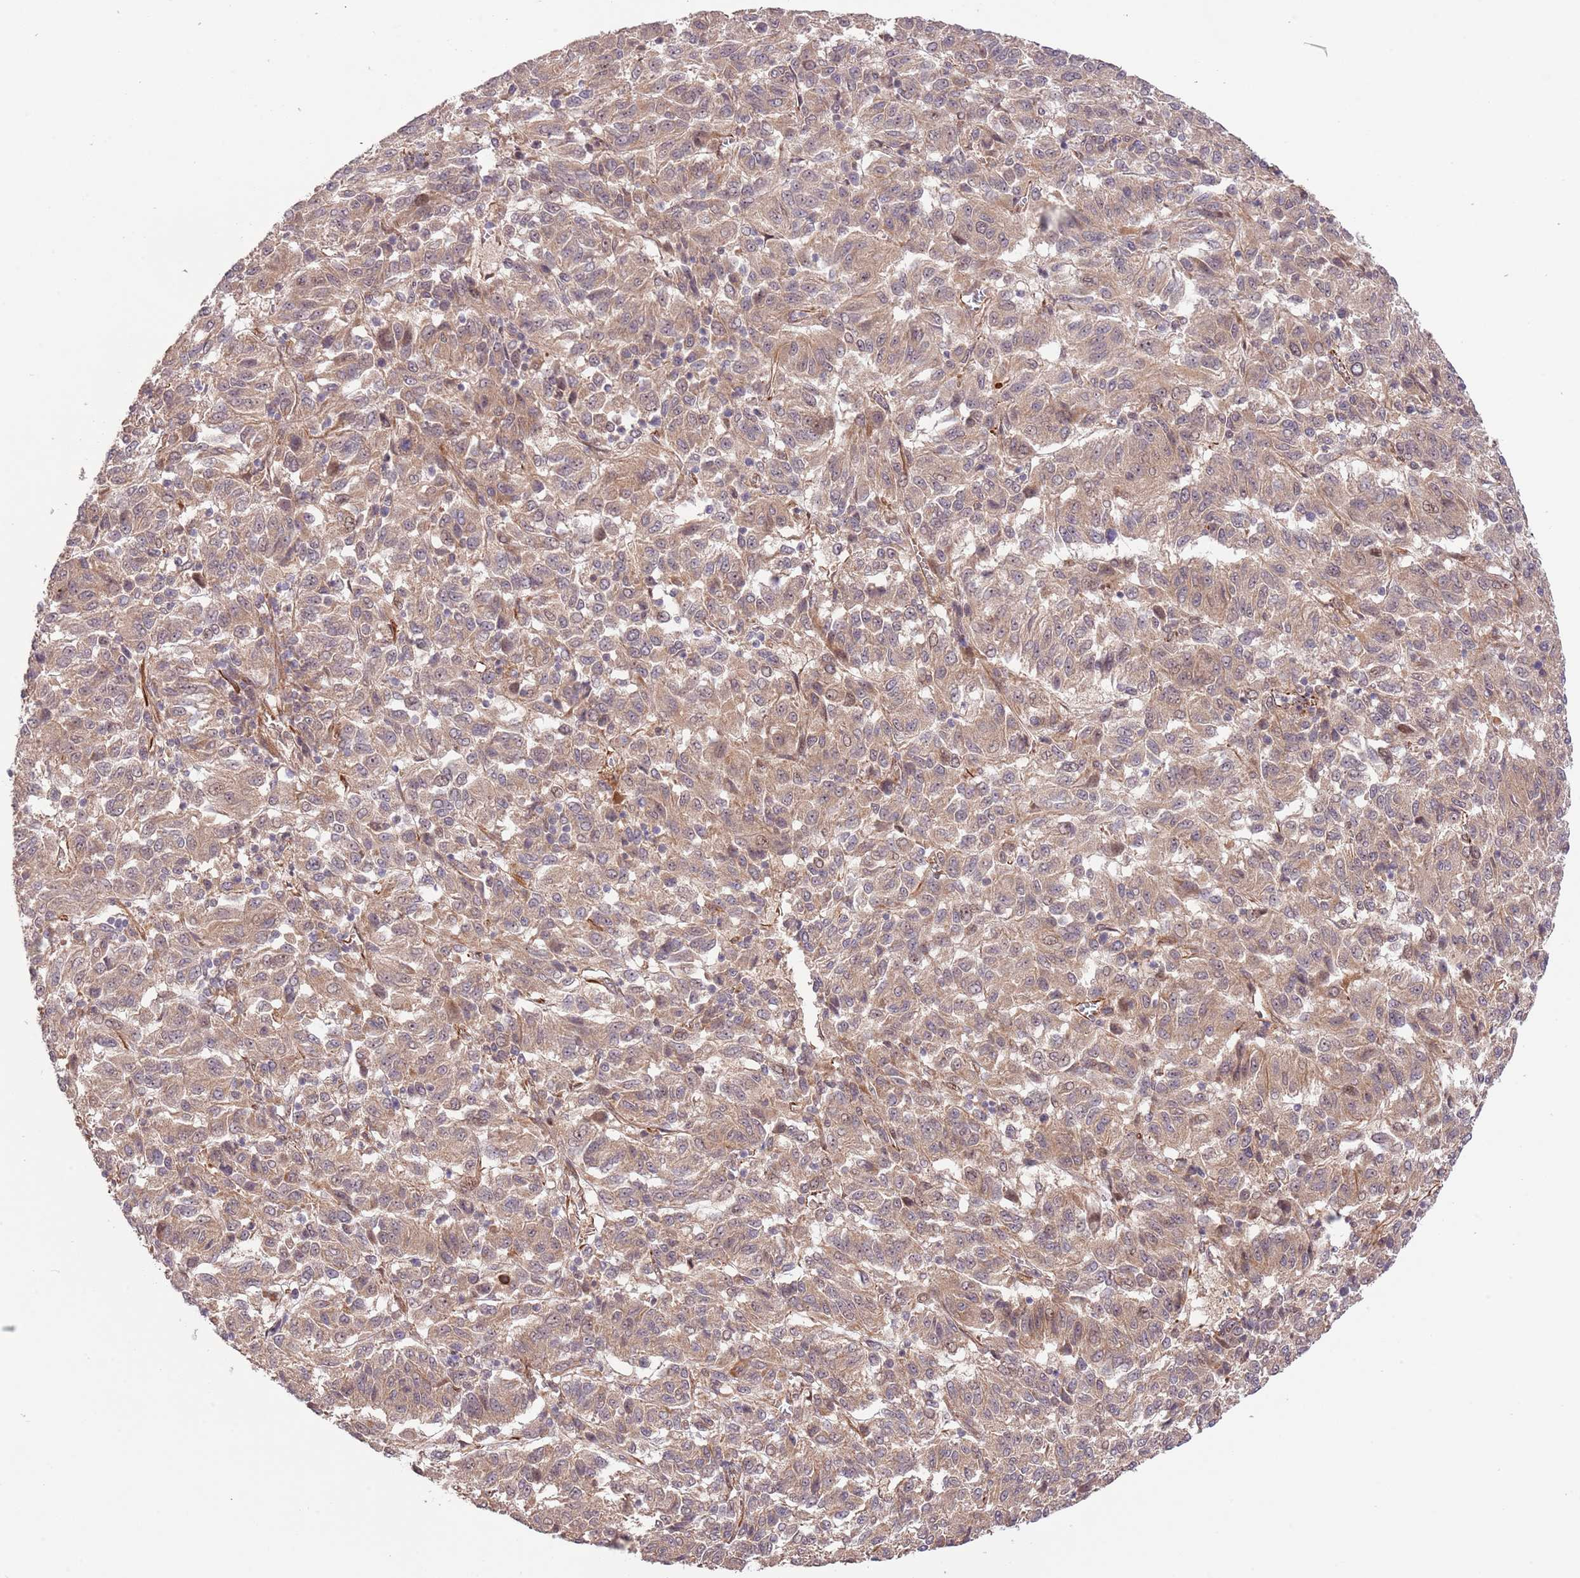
{"staining": {"intensity": "weak", "quantity": ">75%", "location": "cytoplasmic/membranous"}, "tissue": "melanoma", "cell_type": "Tumor cells", "image_type": "cancer", "snomed": [{"axis": "morphology", "description": "Malignant melanoma, Metastatic site"}, {"axis": "topography", "description": "Lung"}], "caption": "Immunohistochemical staining of human melanoma demonstrates low levels of weak cytoplasmic/membranous positivity in approximately >75% of tumor cells.", "gene": "NEK3", "patient": {"sex": "male", "age": 64}}